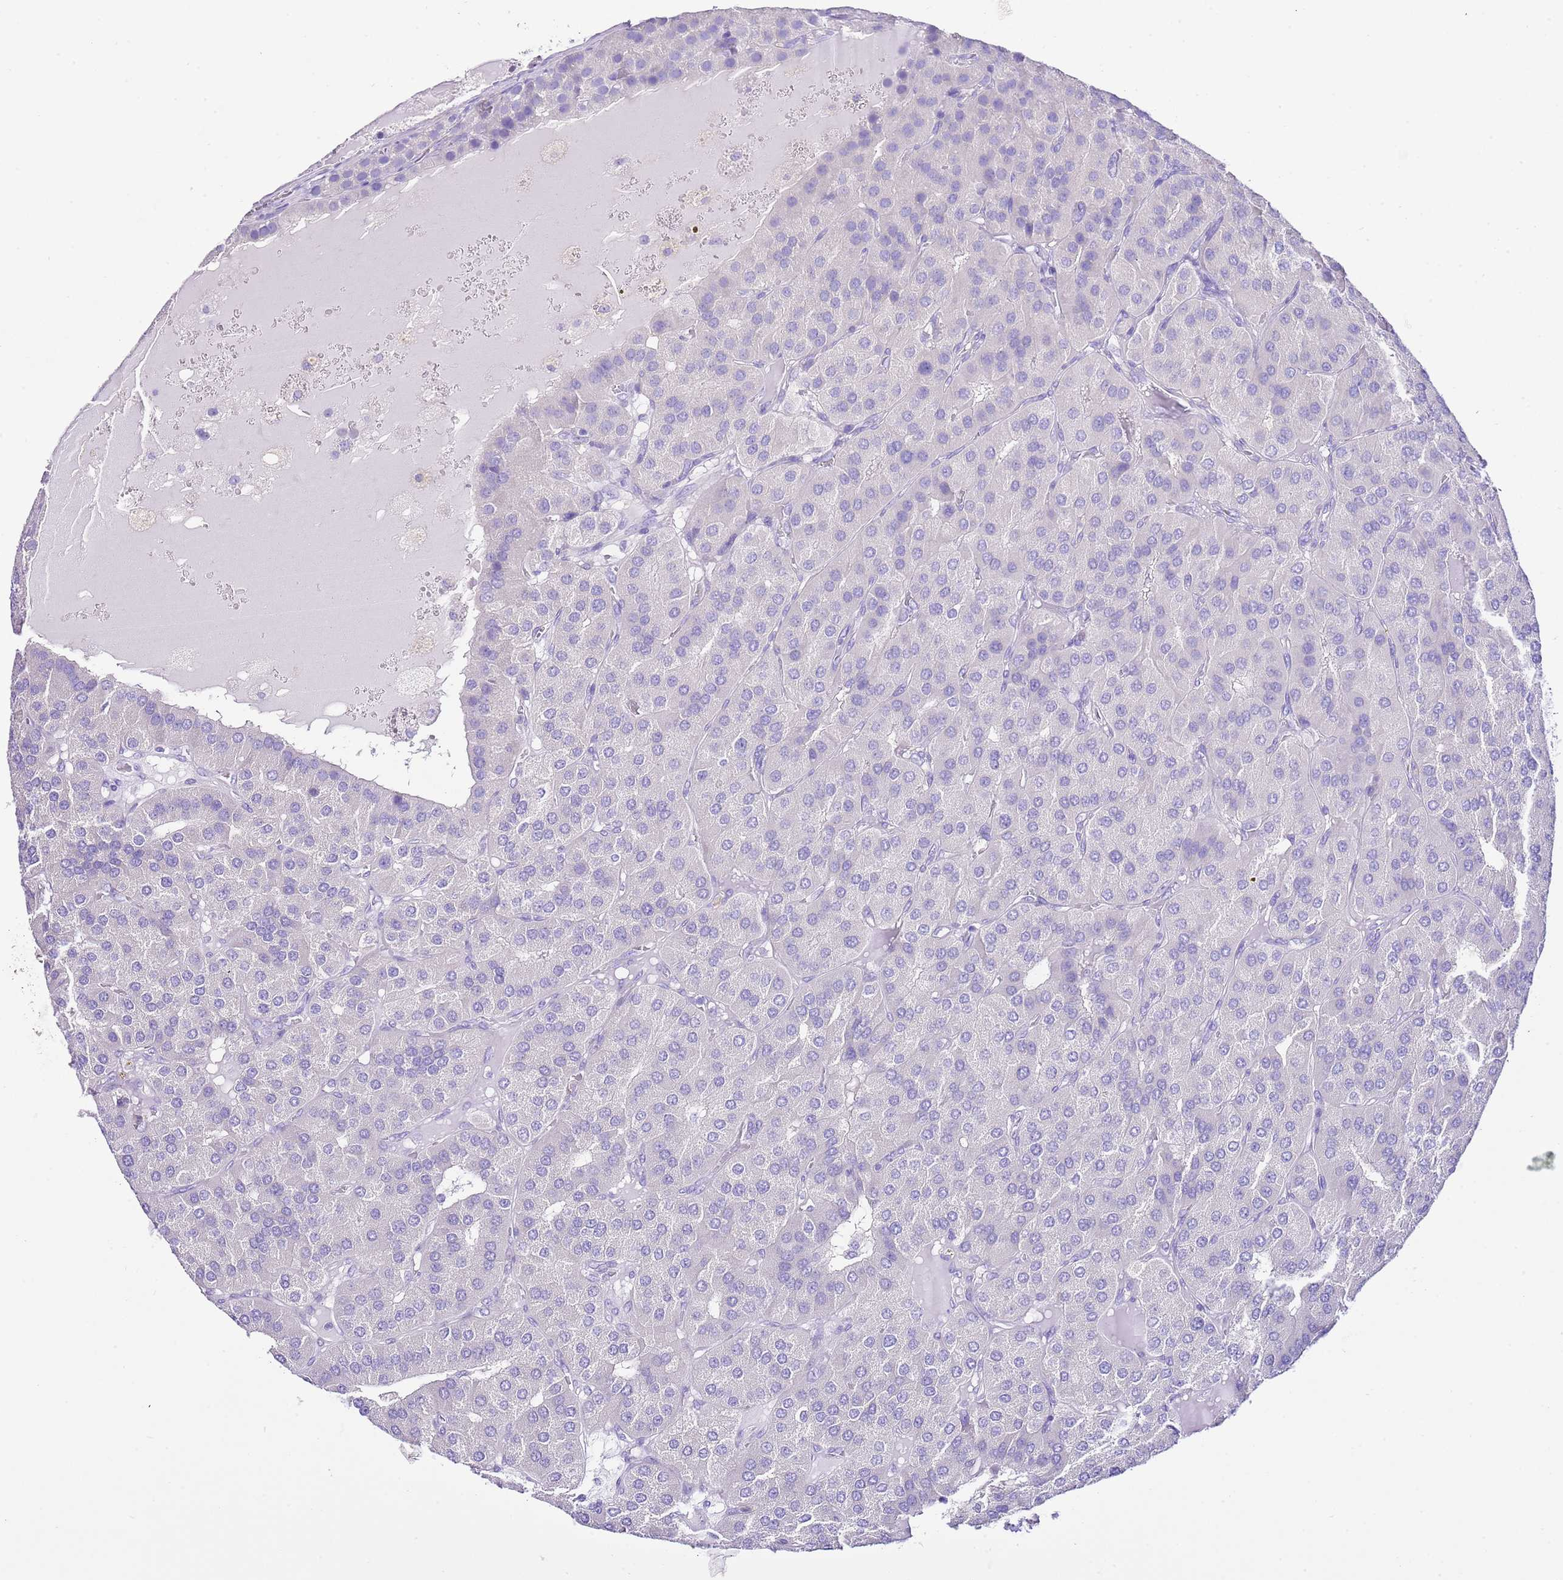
{"staining": {"intensity": "negative", "quantity": "none", "location": "none"}, "tissue": "parathyroid gland", "cell_type": "Glandular cells", "image_type": "normal", "snomed": [{"axis": "morphology", "description": "Normal tissue, NOS"}, {"axis": "morphology", "description": "Adenoma, NOS"}, {"axis": "topography", "description": "Parathyroid gland"}], "caption": "Glandular cells show no significant protein expression in benign parathyroid gland. Brightfield microscopy of IHC stained with DAB (3,3'-diaminobenzidine) (brown) and hematoxylin (blue), captured at high magnification.", "gene": "BHLHA15", "patient": {"sex": "female", "age": 86}}